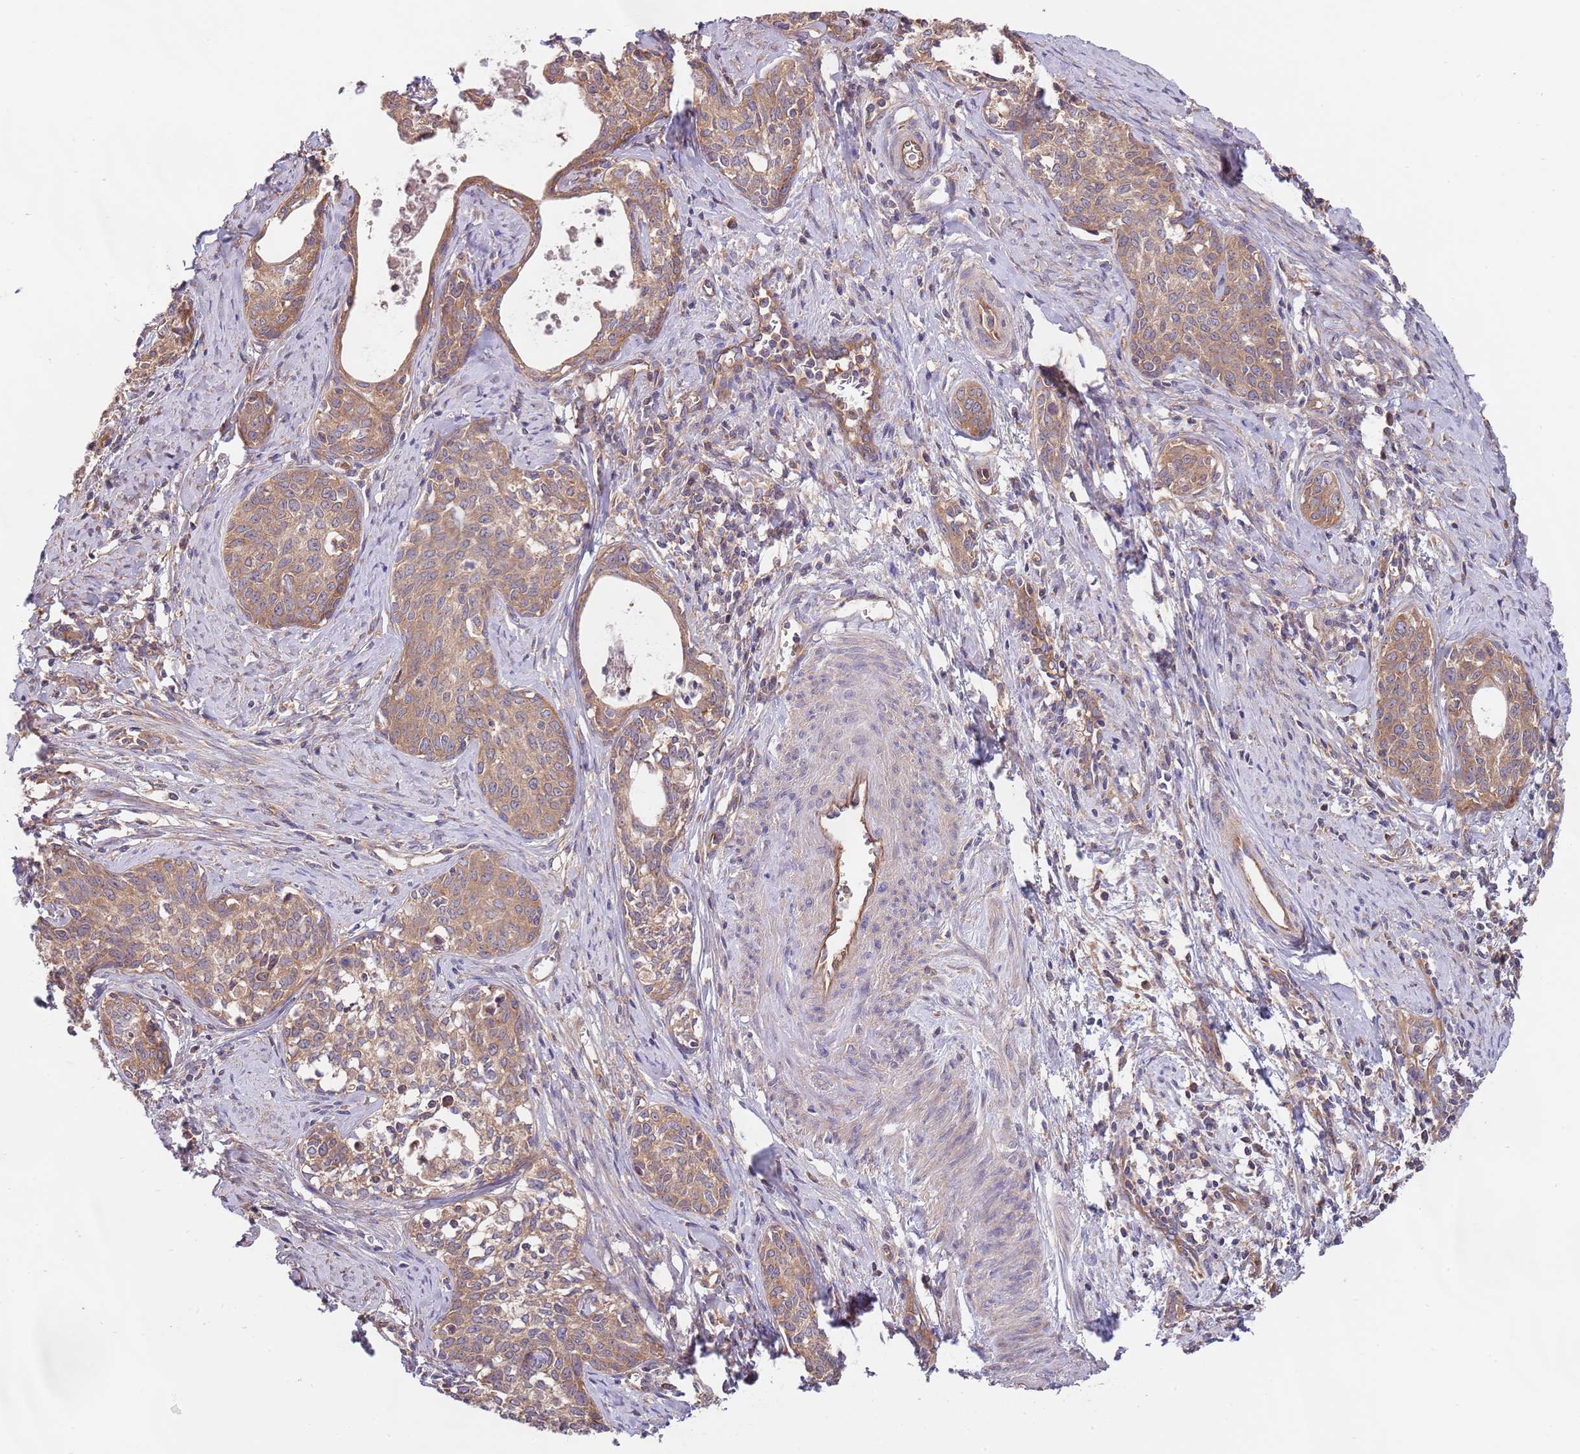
{"staining": {"intensity": "moderate", "quantity": ">75%", "location": "cytoplasmic/membranous"}, "tissue": "cervical cancer", "cell_type": "Tumor cells", "image_type": "cancer", "snomed": [{"axis": "morphology", "description": "Squamous cell carcinoma, NOS"}, {"axis": "topography", "description": "Cervix"}], "caption": "Protein analysis of cervical cancer (squamous cell carcinoma) tissue demonstrates moderate cytoplasmic/membranous expression in approximately >75% of tumor cells. The staining was performed using DAB, with brown indicating positive protein expression. Nuclei are stained blue with hematoxylin.", "gene": "EIF3F", "patient": {"sex": "female", "age": 52}}